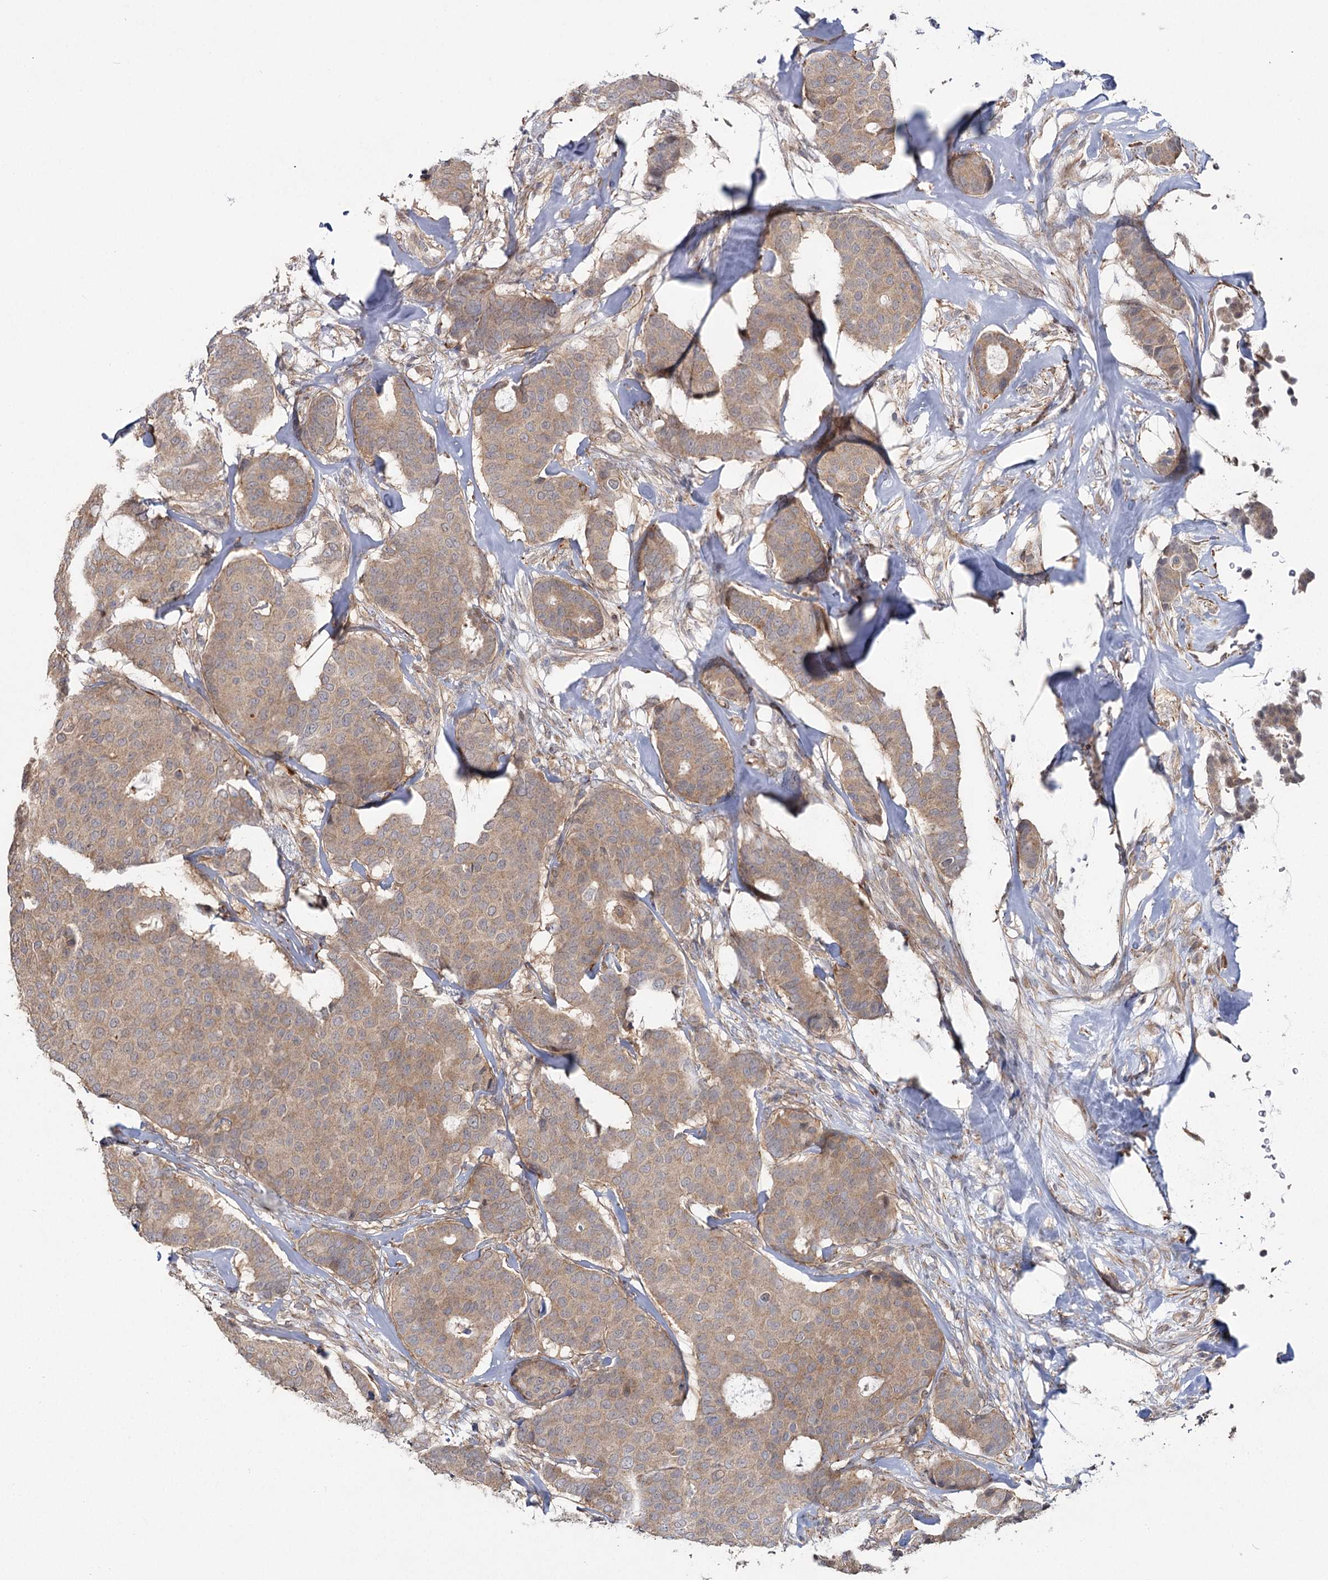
{"staining": {"intensity": "moderate", "quantity": ">75%", "location": "cytoplasmic/membranous"}, "tissue": "breast cancer", "cell_type": "Tumor cells", "image_type": "cancer", "snomed": [{"axis": "morphology", "description": "Duct carcinoma"}, {"axis": "topography", "description": "Breast"}], "caption": "High-power microscopy captured an immunohistochemistry micrograph of breast cancer, revealing moderate cytoplasmic/membranous expression in about >75% of tumor cells.", "gene": "TBC1D9B", "patient": {"sex": "female", "age": 75}}